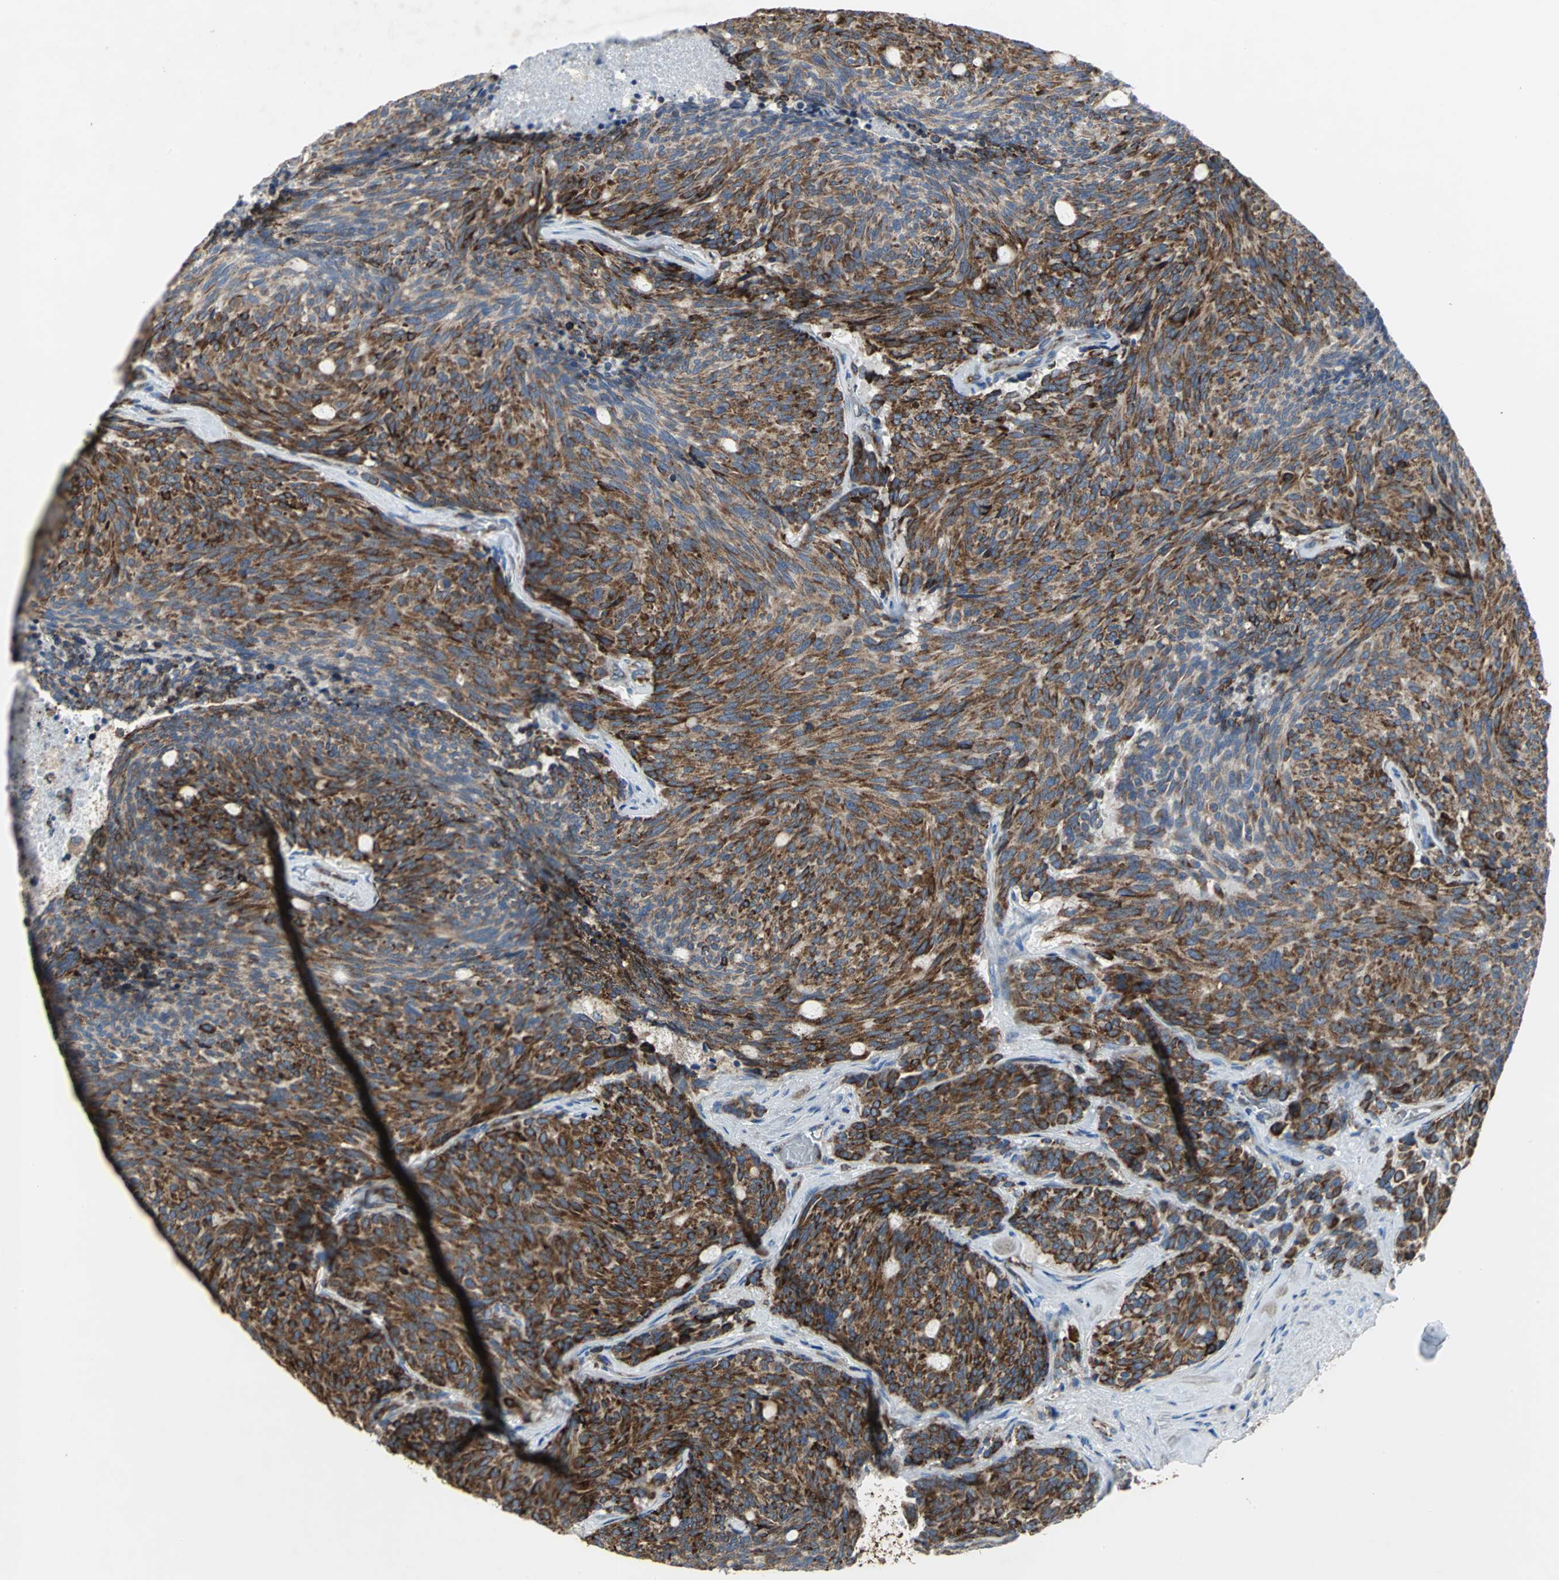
{"staining": {"intensity": "strong", "quantity": ">75%", "location": "cytoplasmic/membranous"}, "tissue": "carcinoid", "cell_type": "Tumor cells", "image_type": "cancer", "snomed": [{"axis": "morphology", "description": "Carcinoid, malignant, NOS"}, {"axis": "topography", "description": "Pancreas"}], "caption": "A high amount of strong cytoplasmic/membranous expression is appreciated in about >75% of tumor cells in carcinoid tissue.", "gene": "TULP4", "patient": {"sex": "female", "age": 54}}